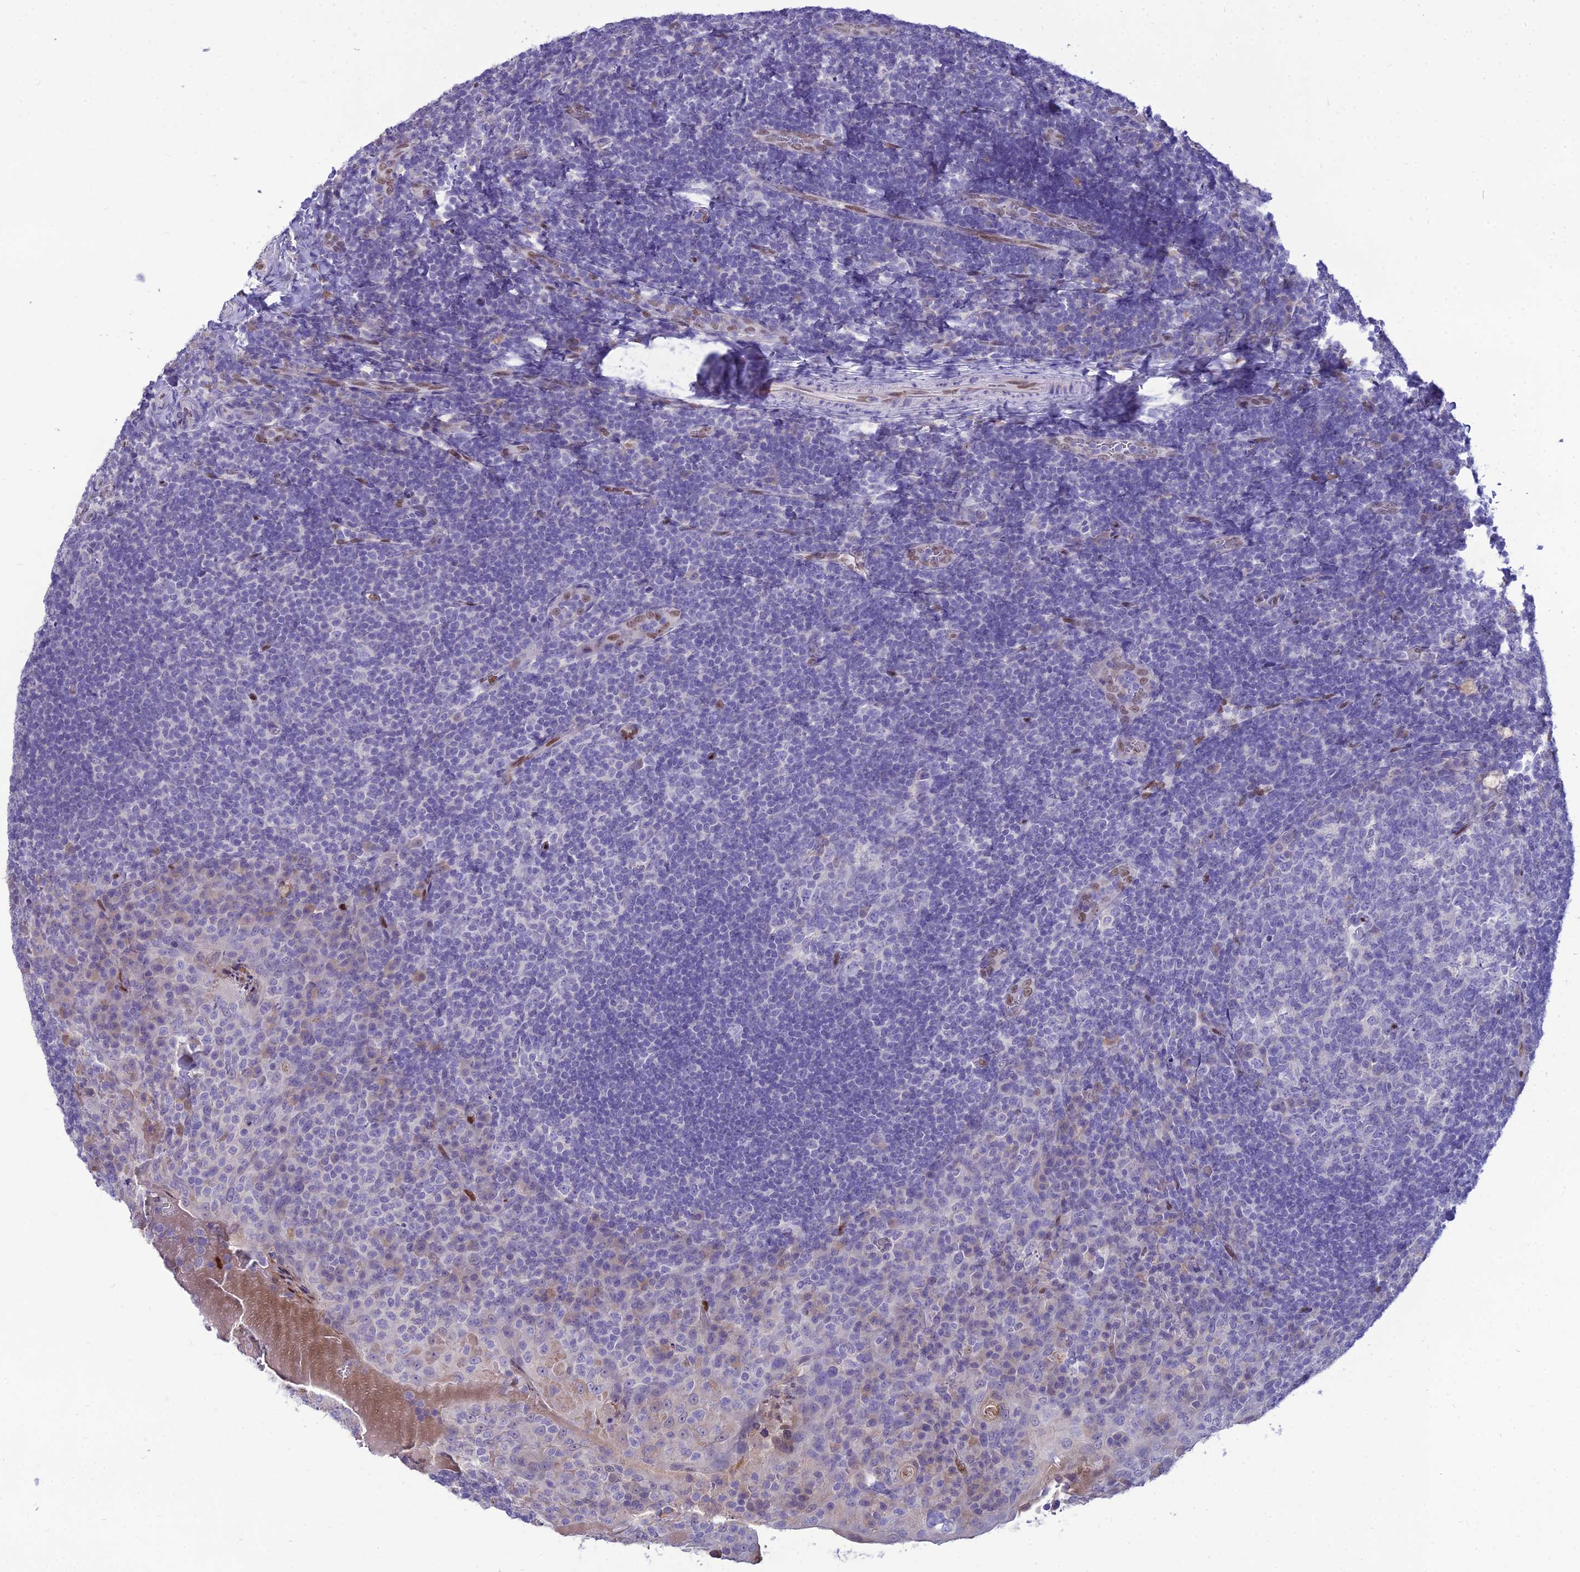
{"staining": {"intensity": "negative", "quantity": "none", "location": "none"}, "tissue": "tonsil", "cell_type": "Germinal center cells", "image_type": "normal", "snomed": [{"axis": "morphology", "description": "Normal tissue, NOS"}, {"axis": "topography", "description": "Tonsil"}], "caption": "Micrograph shows no protein expression in germinal center cells of benign tonsil.", "gene": "NOVA2", "patient": {"sex": "male", "age": 17}}